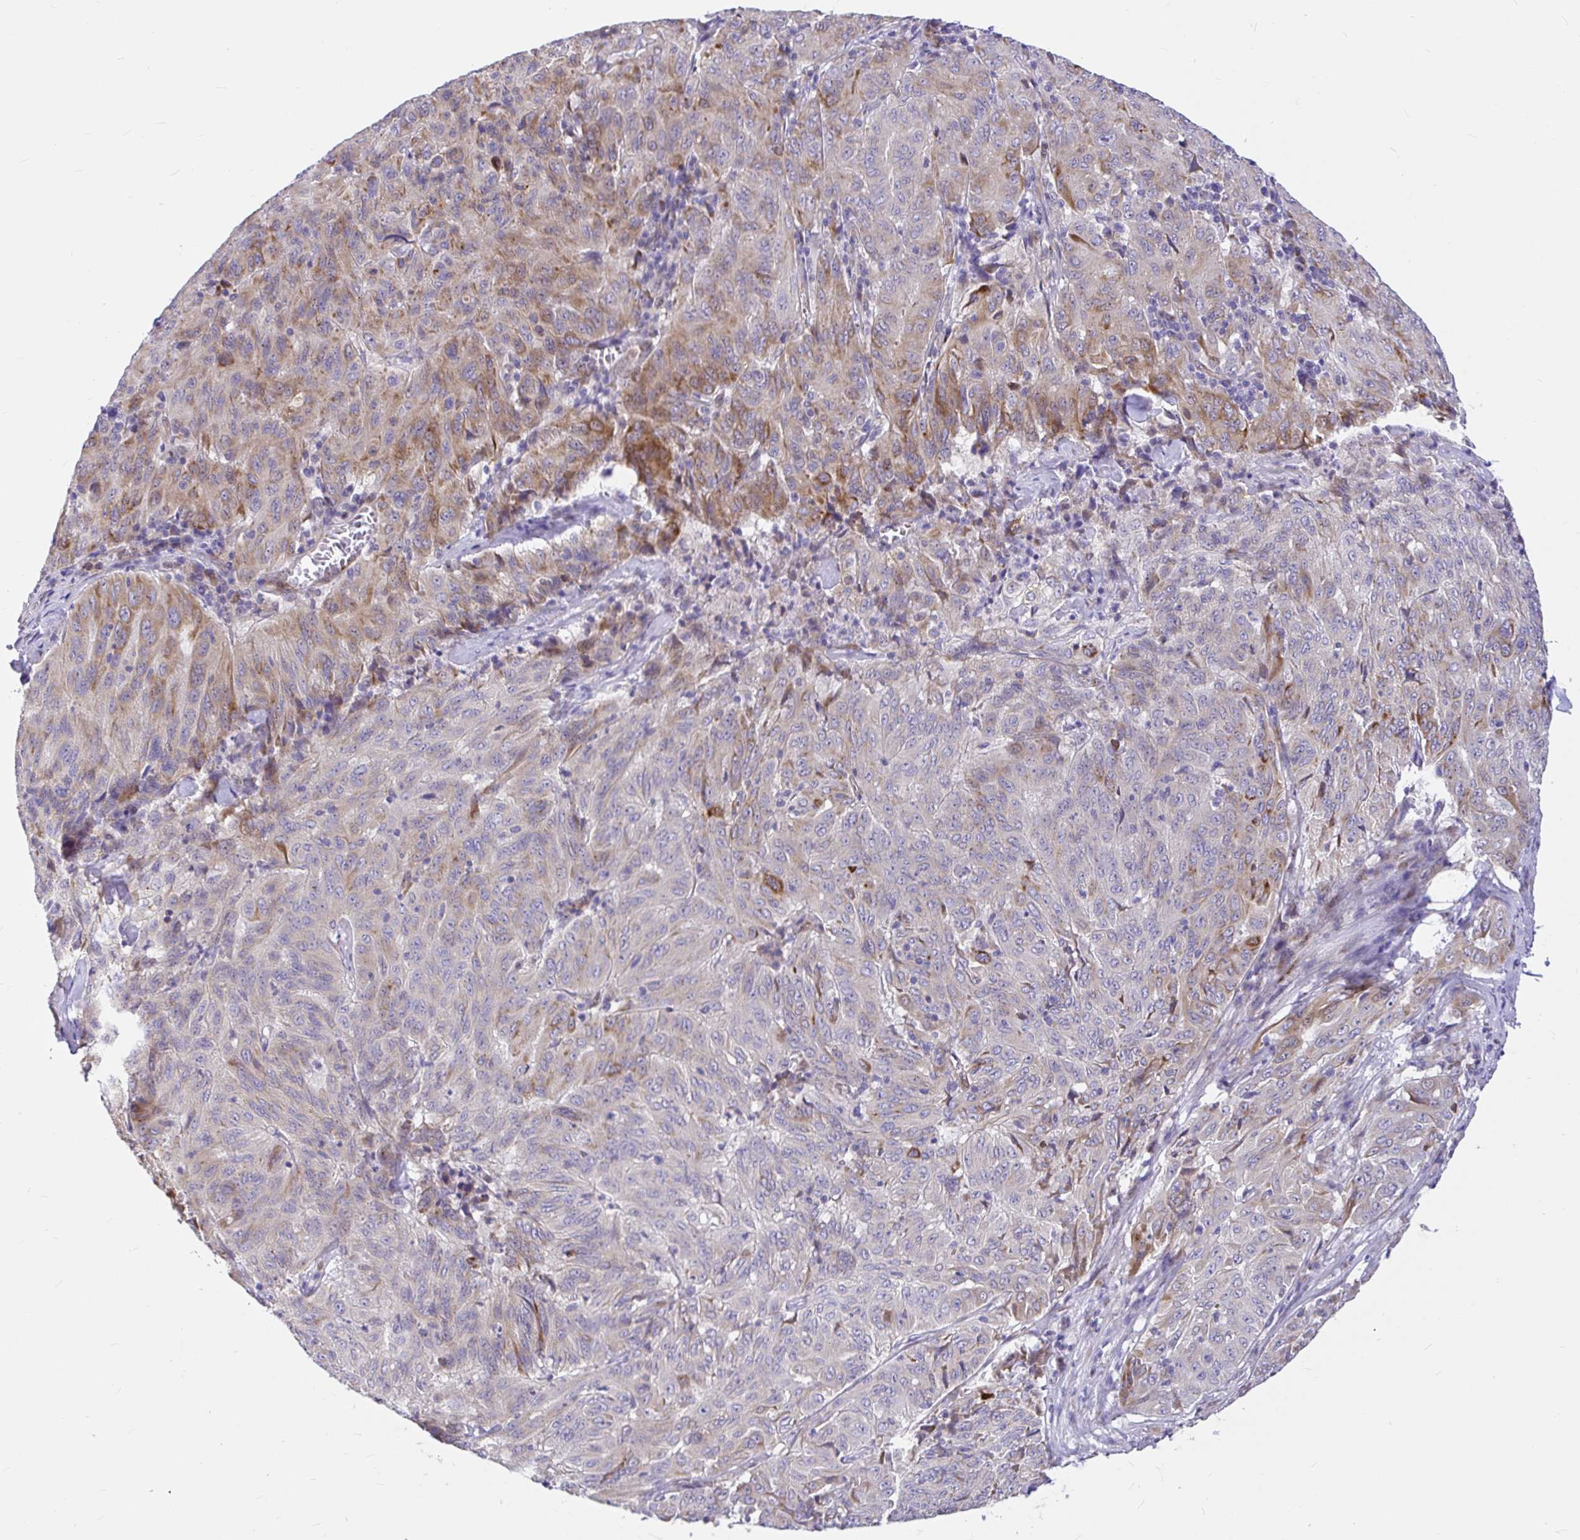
{"staining": {"intensity": "moderate", "quantity": "<25%", "location": "cytoplasmic/membranous"}, "tissue": "pancreatic cancer", "cell_type": "Tumor cells", "image_type": "cancer", "snomed": [{"axis": "morphology", "description": "Adenocarcinoma, NOS"}, {"axis": "topography", "description": "Pancreas"}], "caption": "Pancreatic adenocarcinoma stained with immunohistochemistry reveals moderate cytoplasmic/membranous staining in about <25% of tumor cells.", "gene": "GABBR2", "patient": {"sex": "male", "age": 63}}